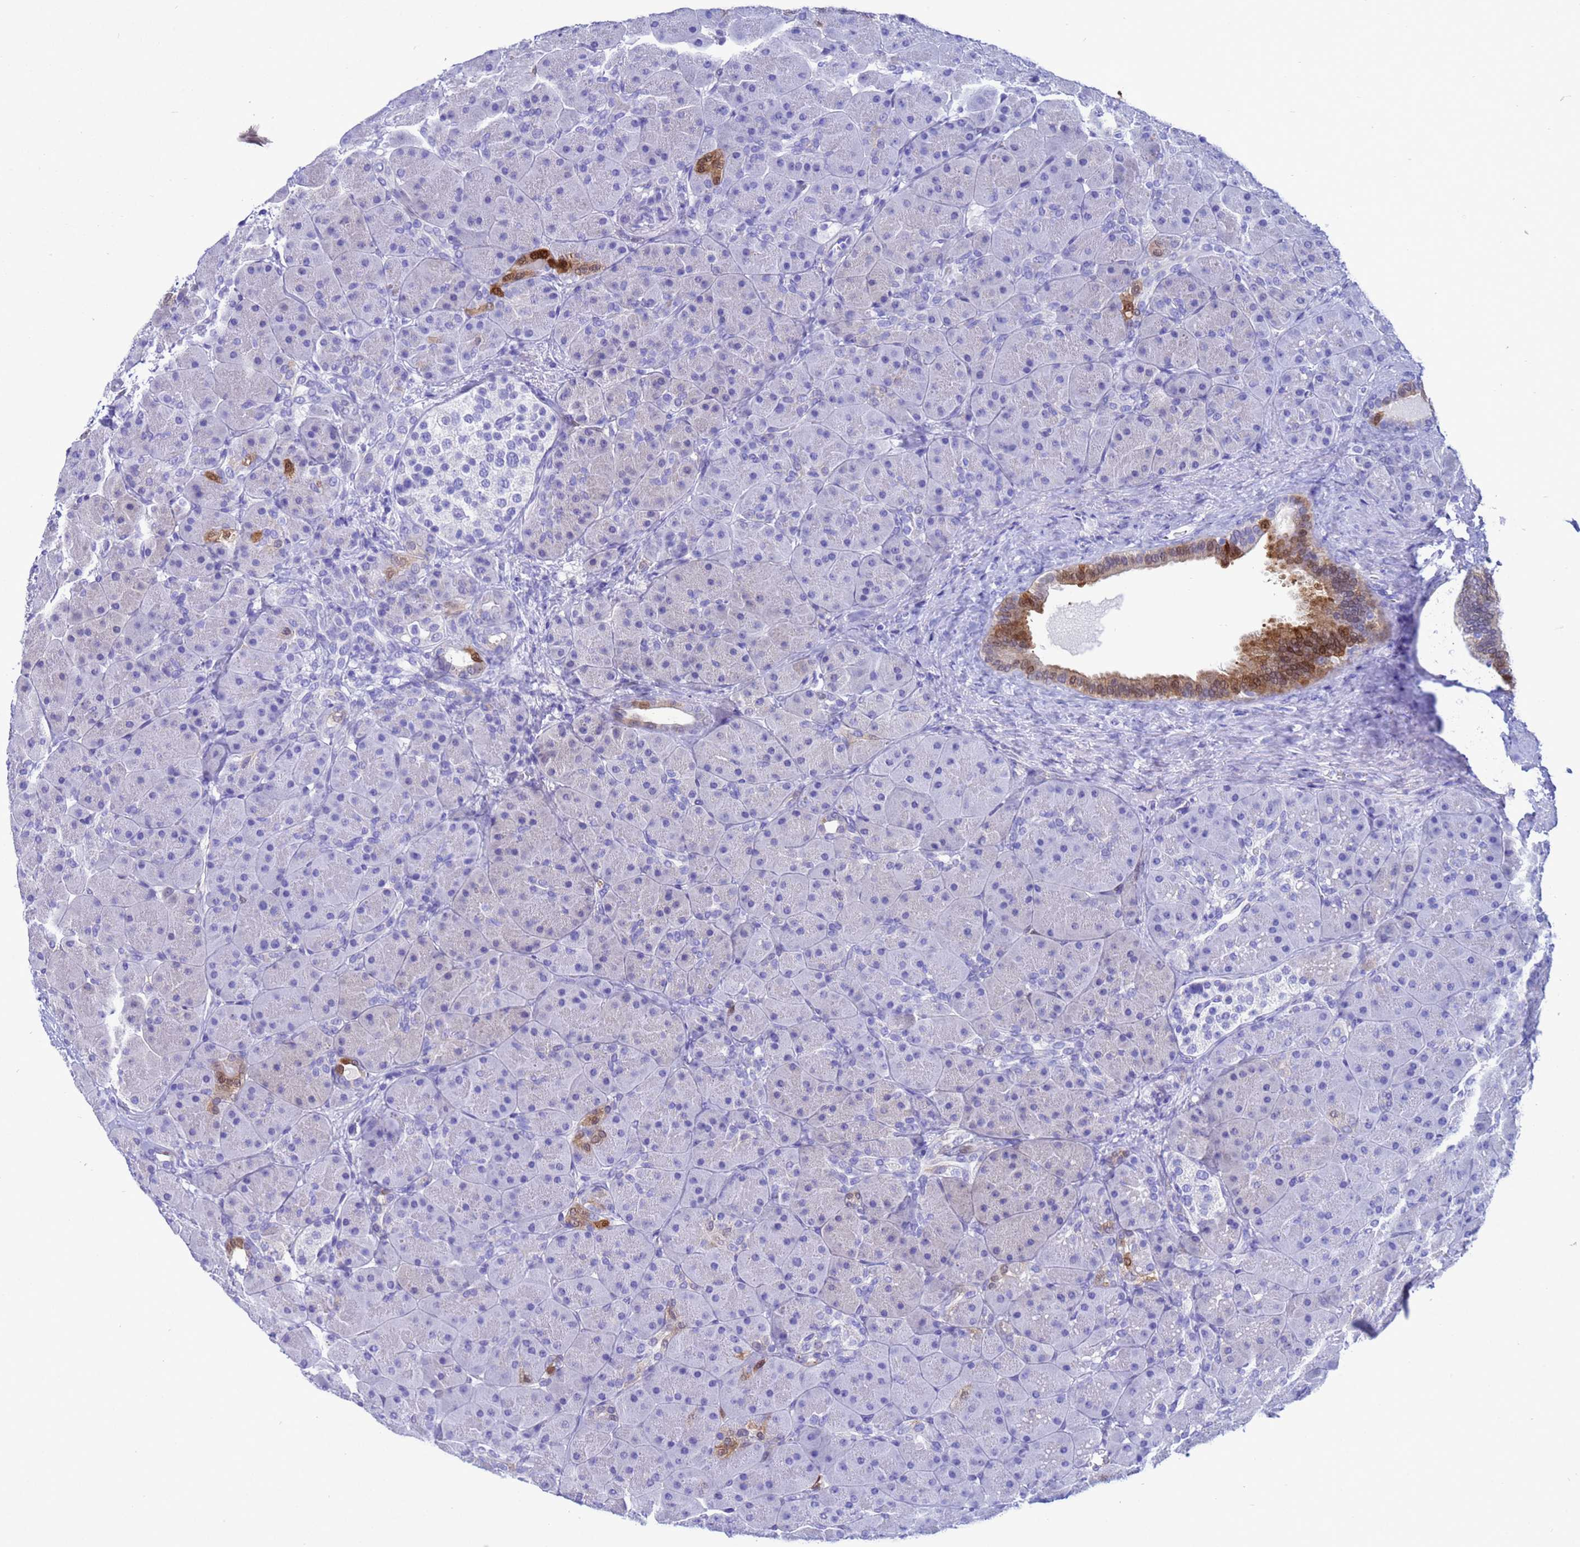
{"staining": {"intensity": "moderate", "quantity": "<25%", "location": "cytoplasmic/membranous,nuclear"}, "tissue": "pancreas", "cell_type": "Exocrine glandular cells", "image_type": "normal", "snomed": [{"axis": "morphology", "description": "Normal tissue, NOS"}, {"axis": "topography", "description": "Pancreas"}], "caption": "Brown immunohistochemical staining in normal human pancreas shows moderate cytoplasmic/membranous,nuclear positivity in approximately <25% of exocrine glandular cells. Using DAB (brown) and hematoxylin (blue) stains, captured at high magnification using brightfield microscopy.", "gene": "AKR1C2", "patient": {"sex": "male", "age": 66}}